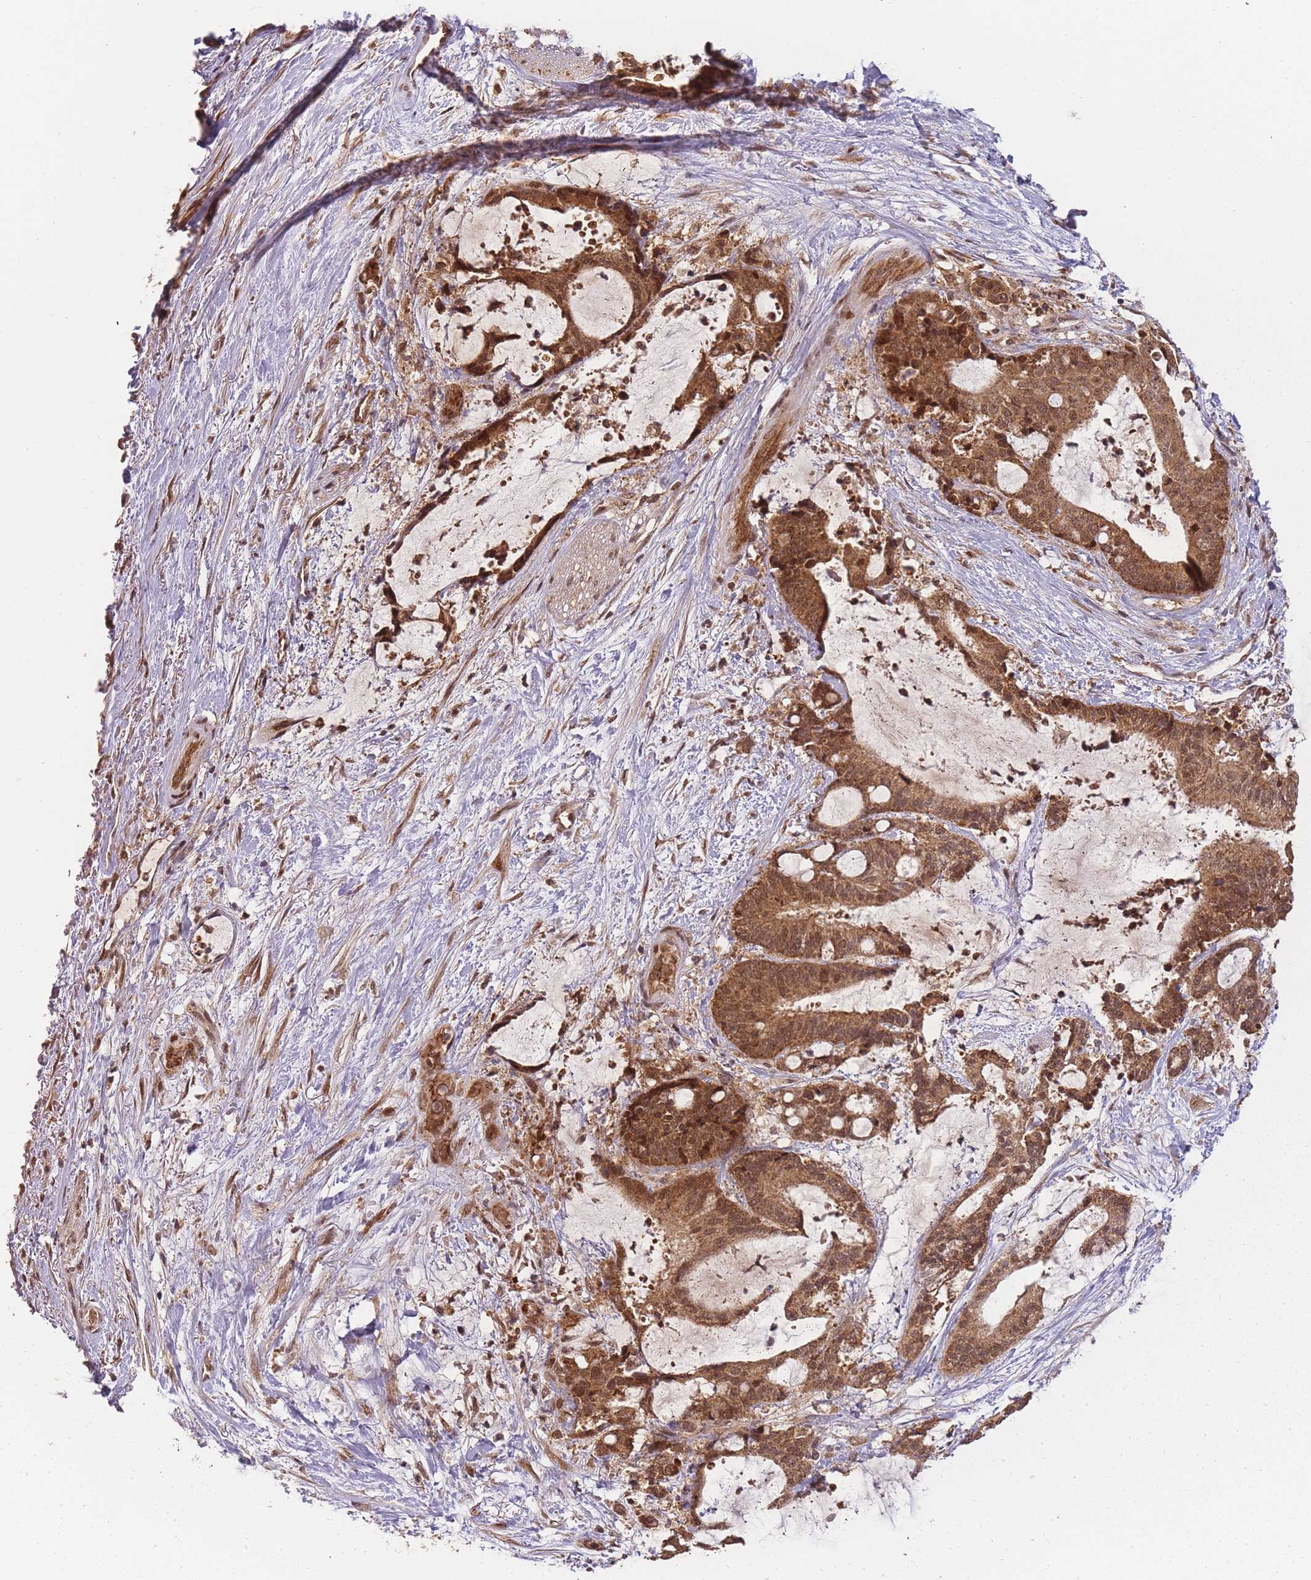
{"staining": {"intensity": "moderate", "quantity": ">75%", "location": "cytoplasmic/membranous,nuclear"}, "tissue": "liver cancer", "cell_type": "Tumor cells", "image_type": "cancer", "snomed": [{"axis": "morphology", "description": "Normal tissue, NOS"}, {"axis": "morphology", "description": "Cholangiocarcinoma"}, {"axis": "topography", "description": "Liver"}, {"axis": "topography", "description": "Peripheral nerve tissue"}], "caption": "Human liver cholangiocarcinoma stained for a protein (brown) exhibits moderate cytoplasmic/membranous and nuclear positive expression in about >75% of tumor cells.", "gene": "ZNF497", "patient": {"sex": "female", "age": 73}}